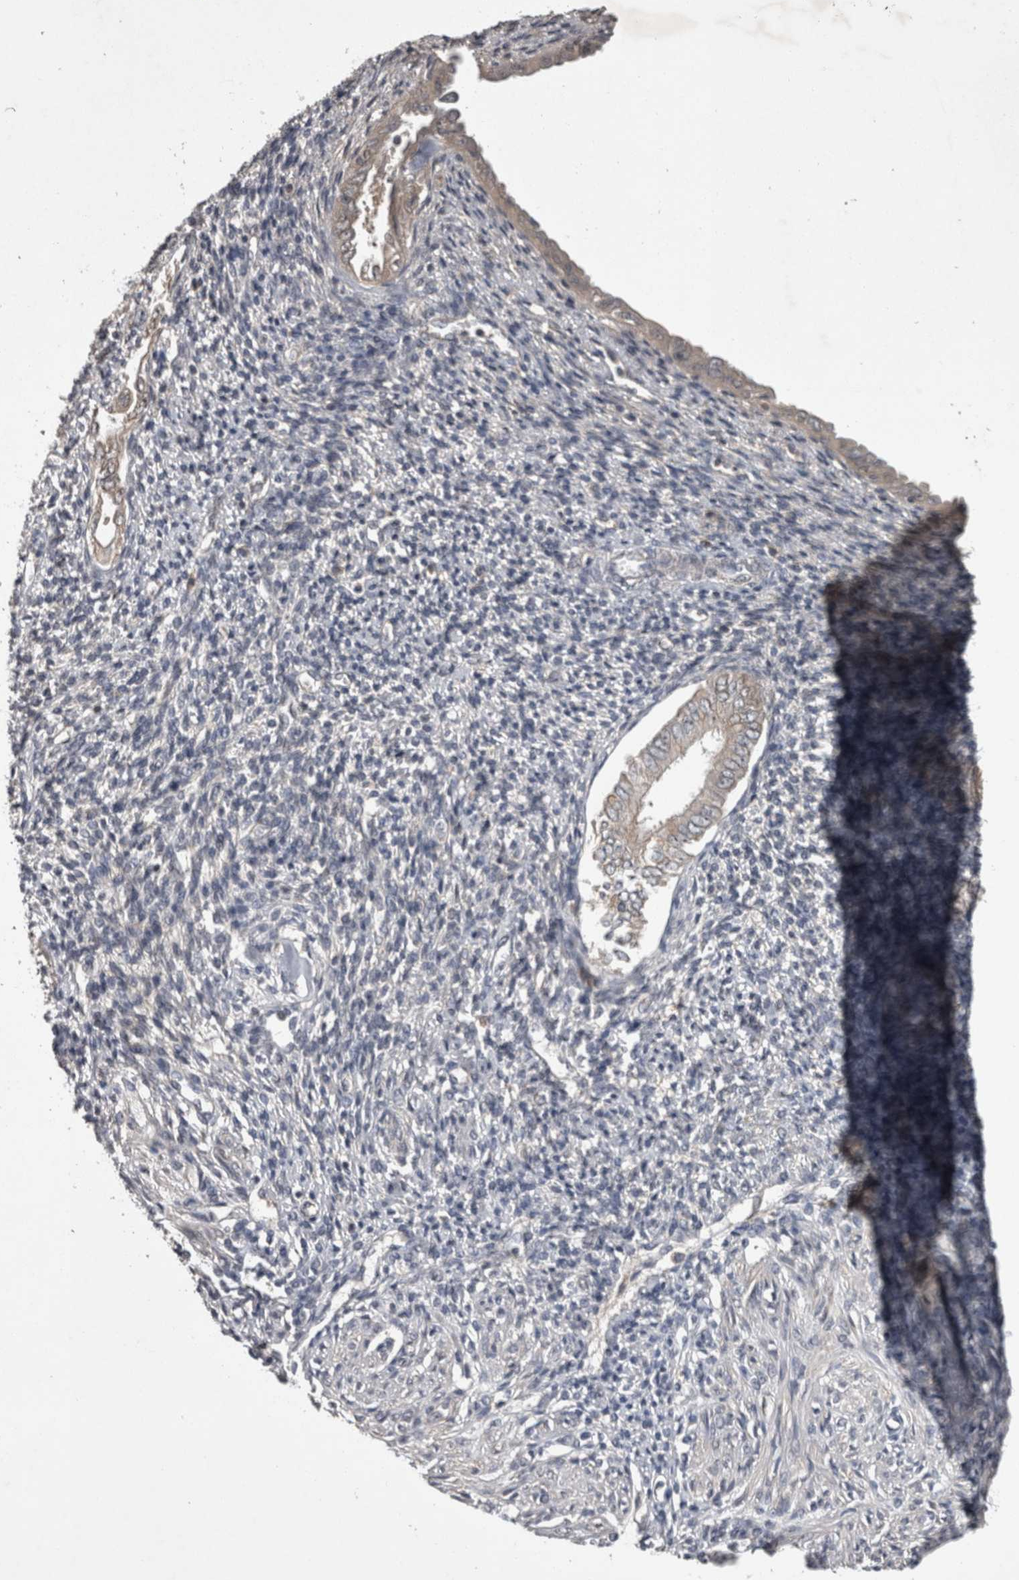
{"staining": {"intensity": "weak", "quantity": "<25%", "location": "cytoplasmic/membranous"}, "tissue": "endometrium", "cell_type": "Cells in endometrial stroma", "image_type": "normal", "snomed": [{"axis": "morphology", "description": "Normal tissue, NOS"}, {"axis": "topography", "description": "Endometrium"}], "caption": "High magnification brightfield microscopy of unremarkable endometrium stained with DAB (brown) and counterstained with hematoxylin (blue): cells in endometrial stroma show no significant expression. (Stains: DAB IHC with hematoxylin counter stain, Microscopy: brightfield microscopy at high magnification).", "gene": "ZNF114", "patient": {"sex": "female", "age": 66}}